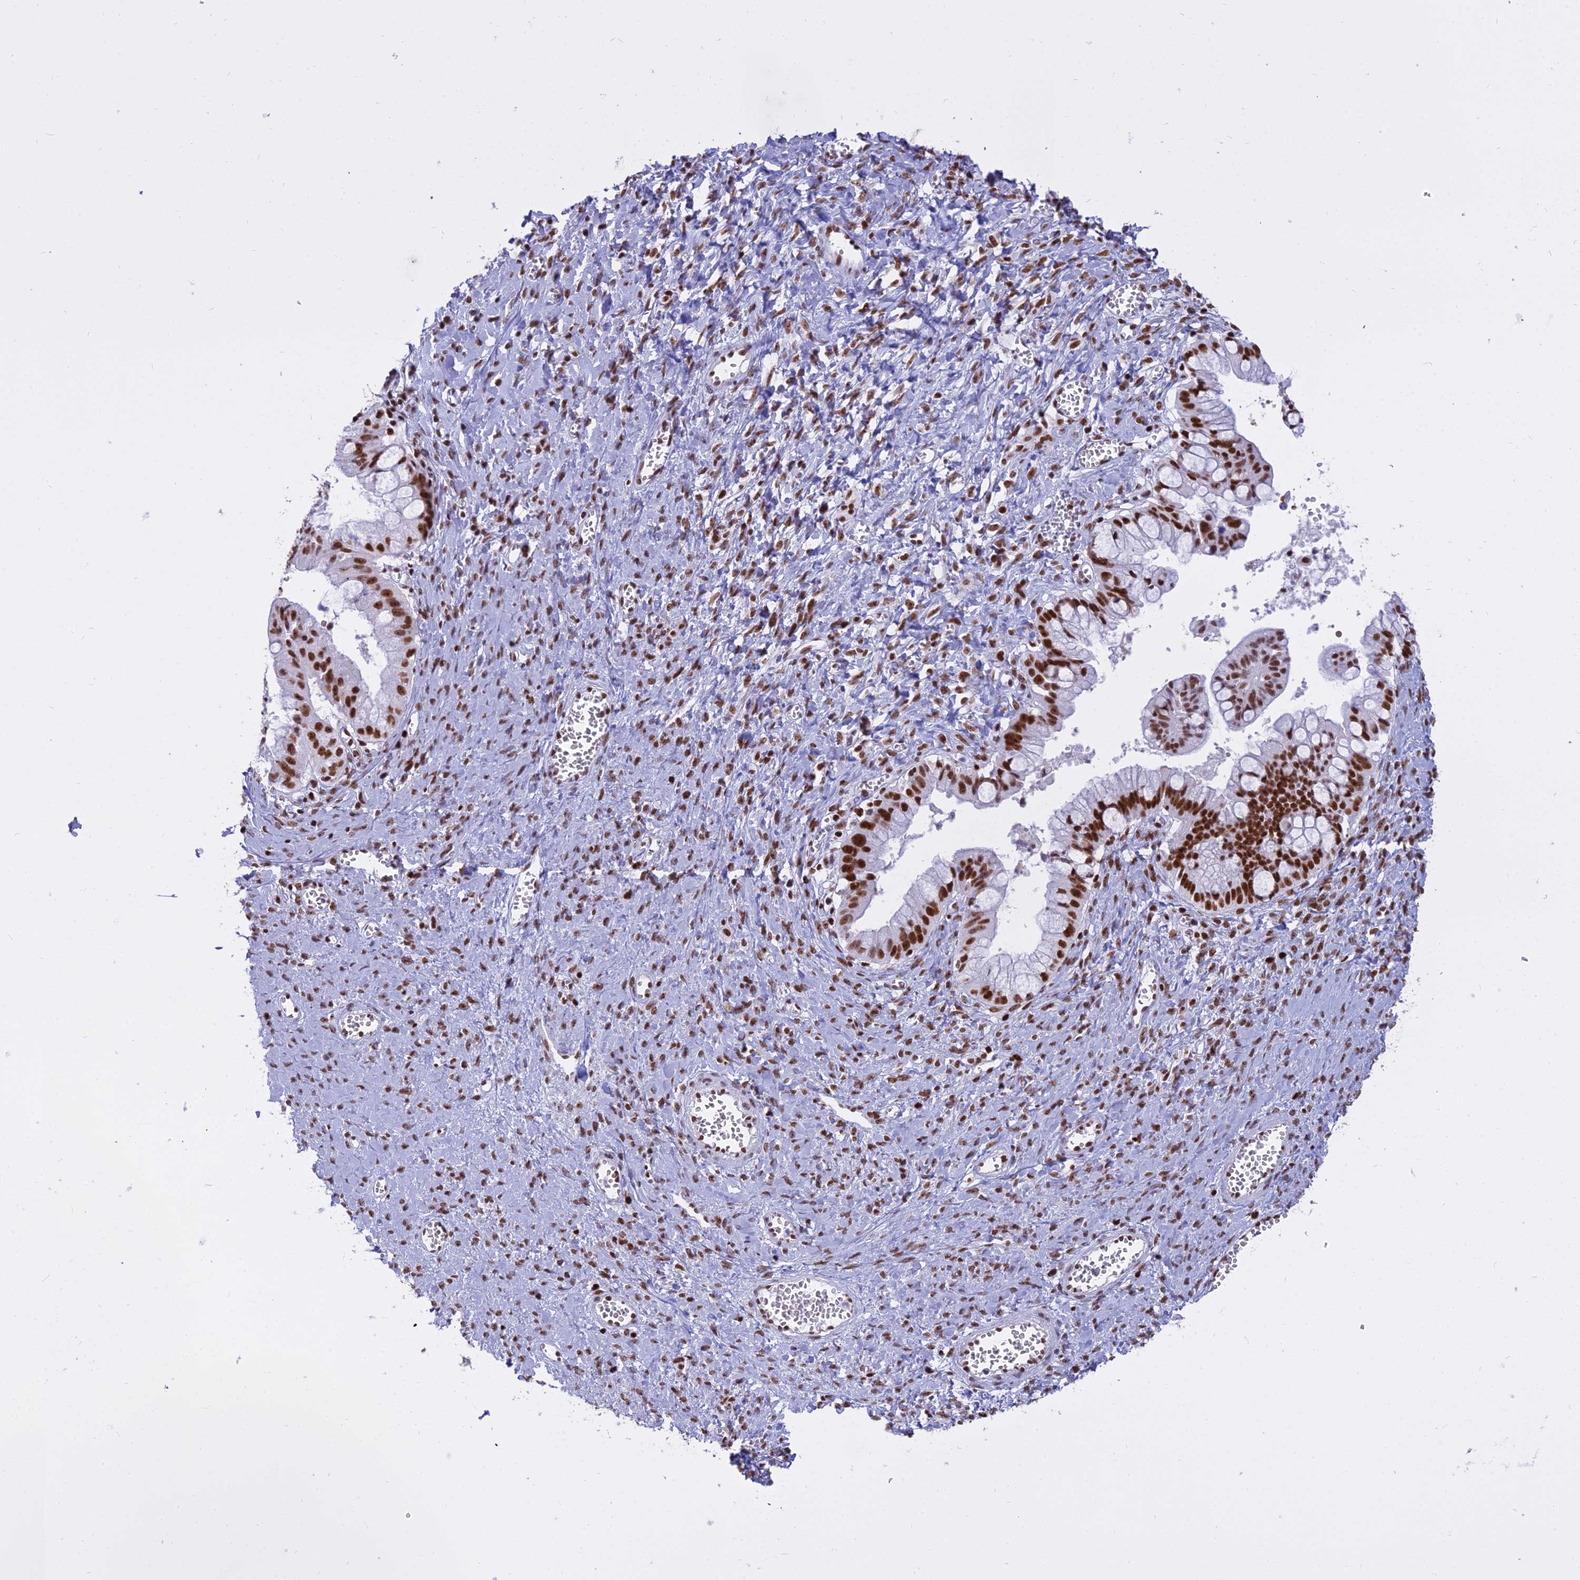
{"staining": {"intensity": "strong", "quantity": ">75%", "location": "nuclear"}, "tissue": "ovarian cancer", "cell_type": "Tumor cells", "image_type": "cancer", "snomed": [{"axis": "morphology", "description": "Cystadenocarcinoma, mucinous, NOS"}, {"axis": "topography", "description": "Ovary"}], "caption": "Brown immunohistochemical staining in human mucinous cystadenocarcinoma (ovarian) shows strong nuclear positivity in about >75% of tumor cells. Using DAB (brown) and hematoxylin (blue) stains, captured at high magnification using brightfield microscopy.", "gene": "PARP1", "patient": {"sex": "female", "age": 70}}